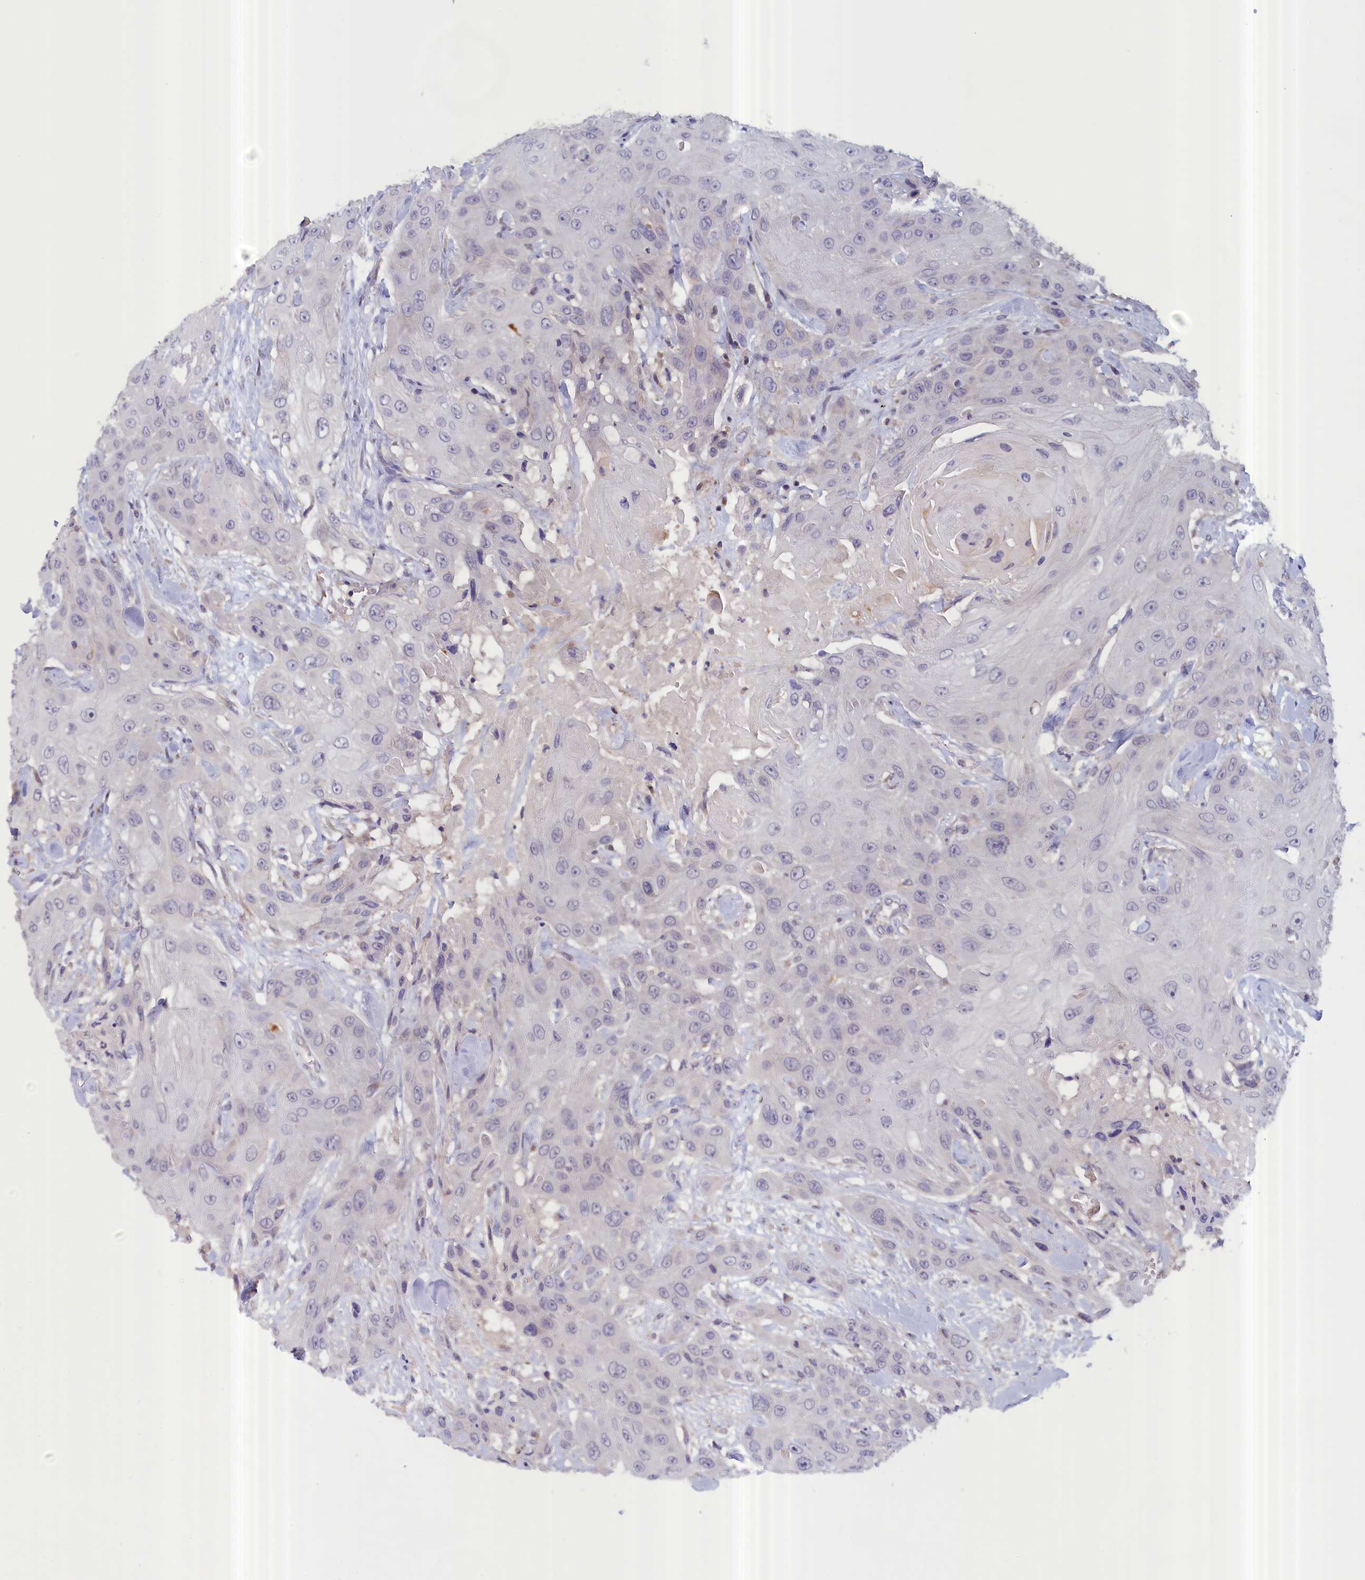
{"staining": {"intensity": "negative", "quantity": "none", "location": "none"}, "tissue": "head and neck cancer", "cell_type": "Tumor cells", "image_type": "cancer", "snomed": [{"axis": "morphology", "description": "Squamous cell carcinoma, NOS"}, {"axis": "topography", "description": "Head-Neck"}], "caption": "Immunohistochemistry micrograph of human head and neck cancer (squamous cell carcinoma) stained for a protein (brown), which exhibits no staining in tumor cells. (DAB IHC visualized using brightfield microscopy, high magnification).", "gene": "IGFALS", "patient": {"sex": "male", "age": 81}}